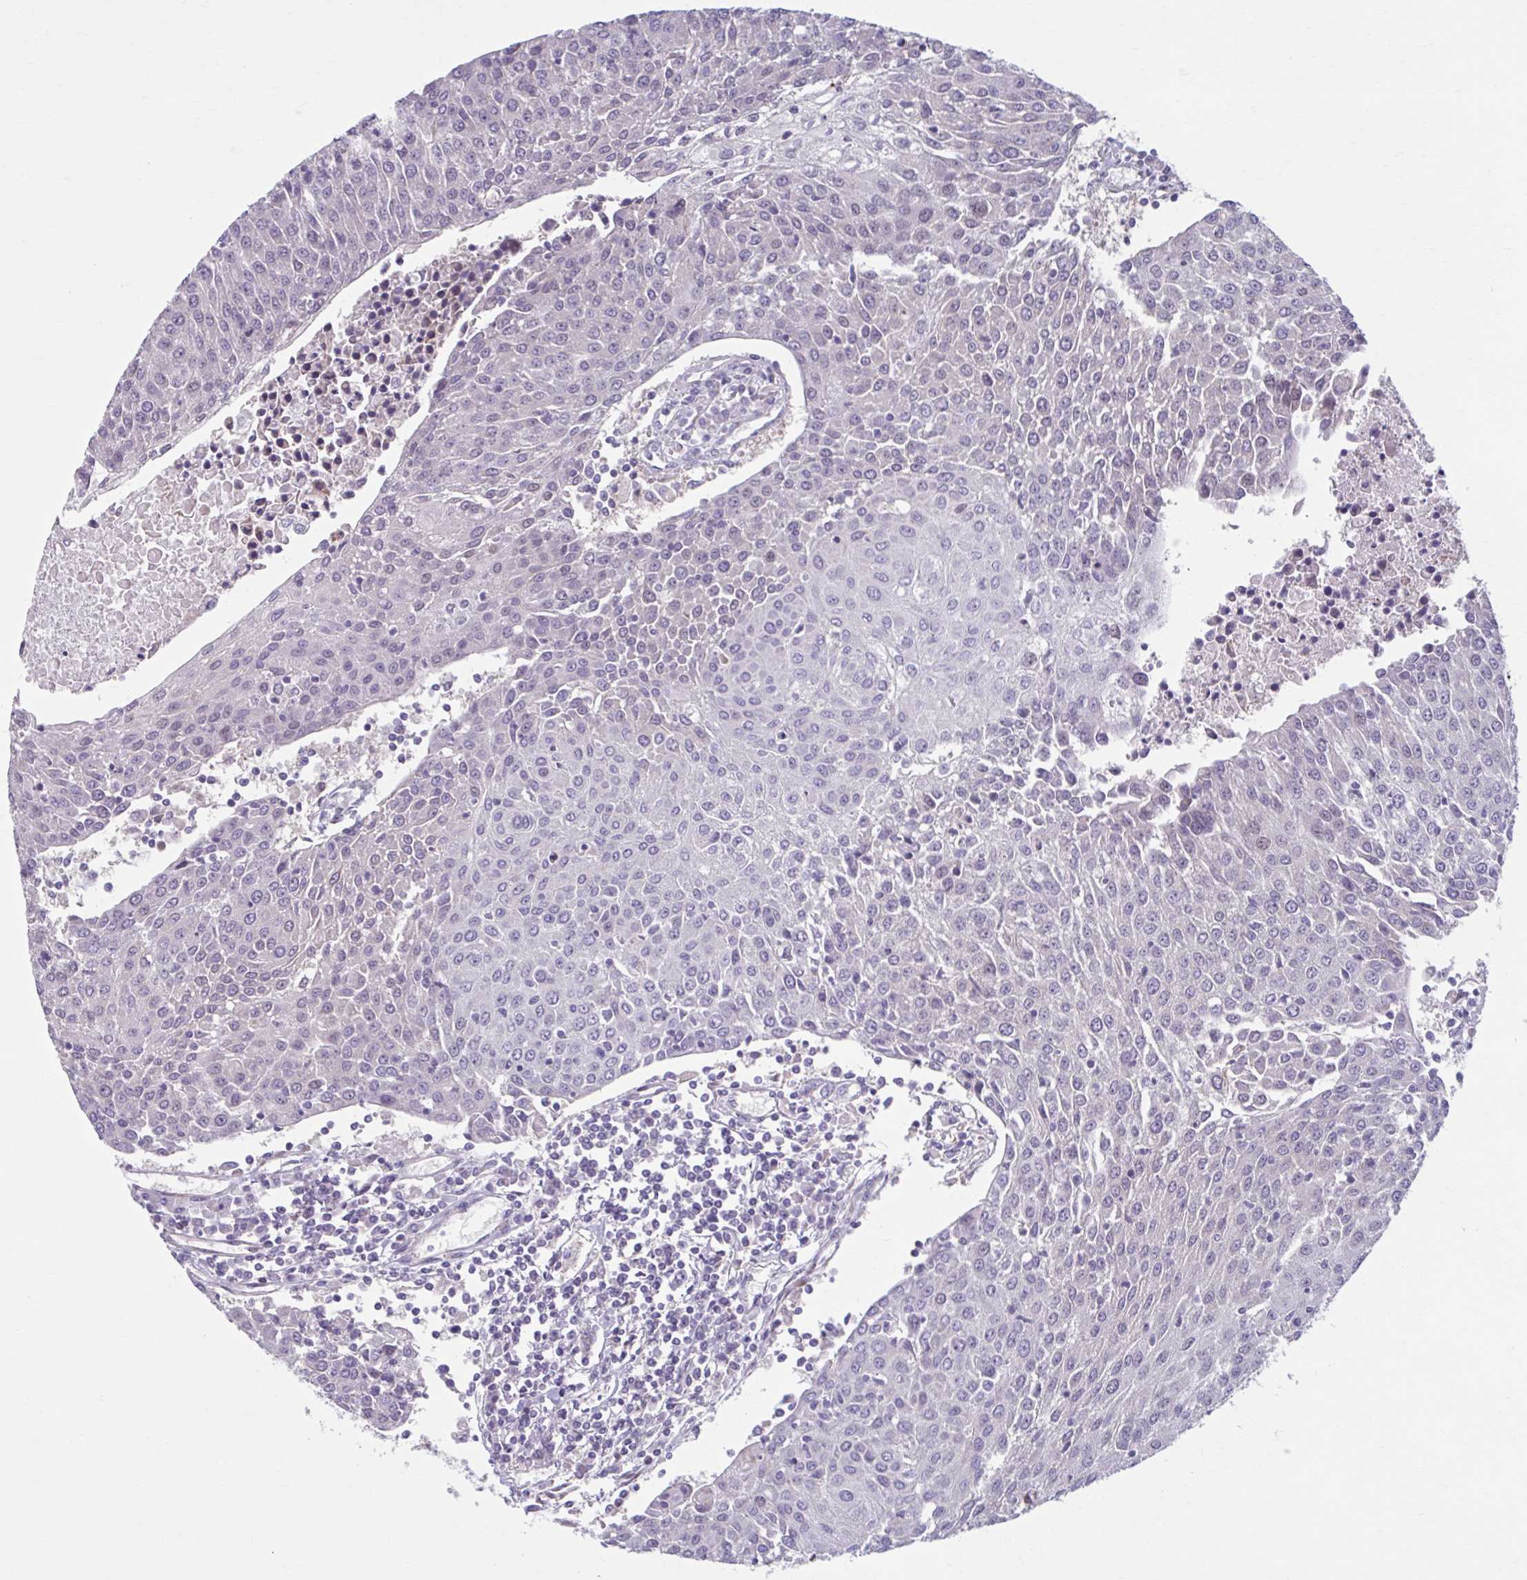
{"staining": {"intensity": "negative", "quantity": "none", "location": "none"}, "tissue": "urothelial cancer", "cell_type": "Tumor cells", "image_type": "cancer", "snomed": [{"axis": "morphology", "description": "Urothelial carcinoma, High grade"}, {"axis": "topography", "description": "Urinary bladder"}], "caption": "IHC of human high-grade urothelial carcinoma demonstrates no staining in tumor cells.", "gene": "CHST3", "patient": {"sex": "female", "age": 85}}